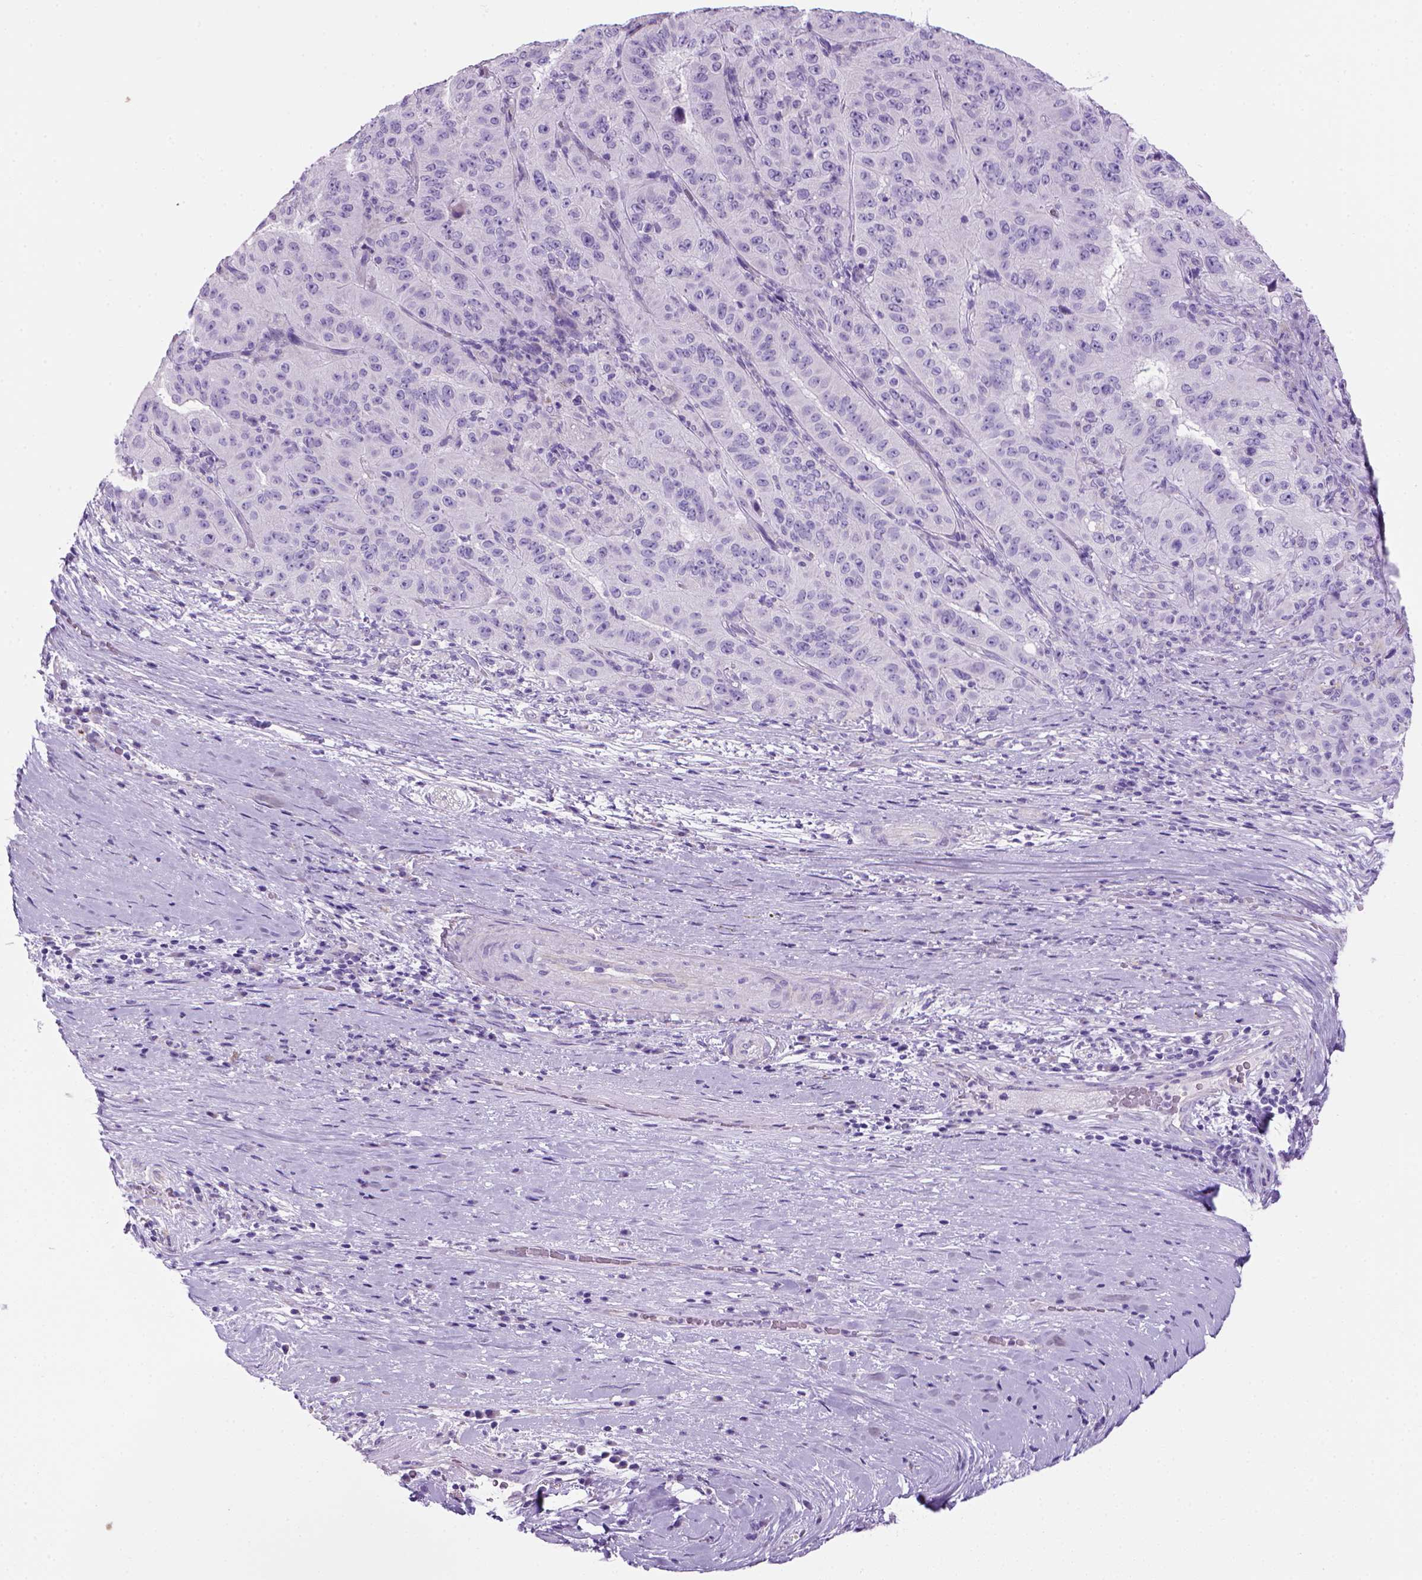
{"staining": {"intensity": "negative", "quantity": "none", "location": "none"}, "tissue": "pancreatic cancer", "cell_type": "Tumor cells", "image_type": "cancer", "snomed": [{"axis": "morphology", "description": "Adenocarcinoma, NOS"}, {"axis": "topography", "description": "Pancreas"}], "caption": "DAB (3,3'-diaminobenzidine) immunohistochemical staining of human pancreatic cancer reveals no significant staining in tumor cells.", "gene": "ARHGEF33", "patient": {"sex": "male", "age": 63}}